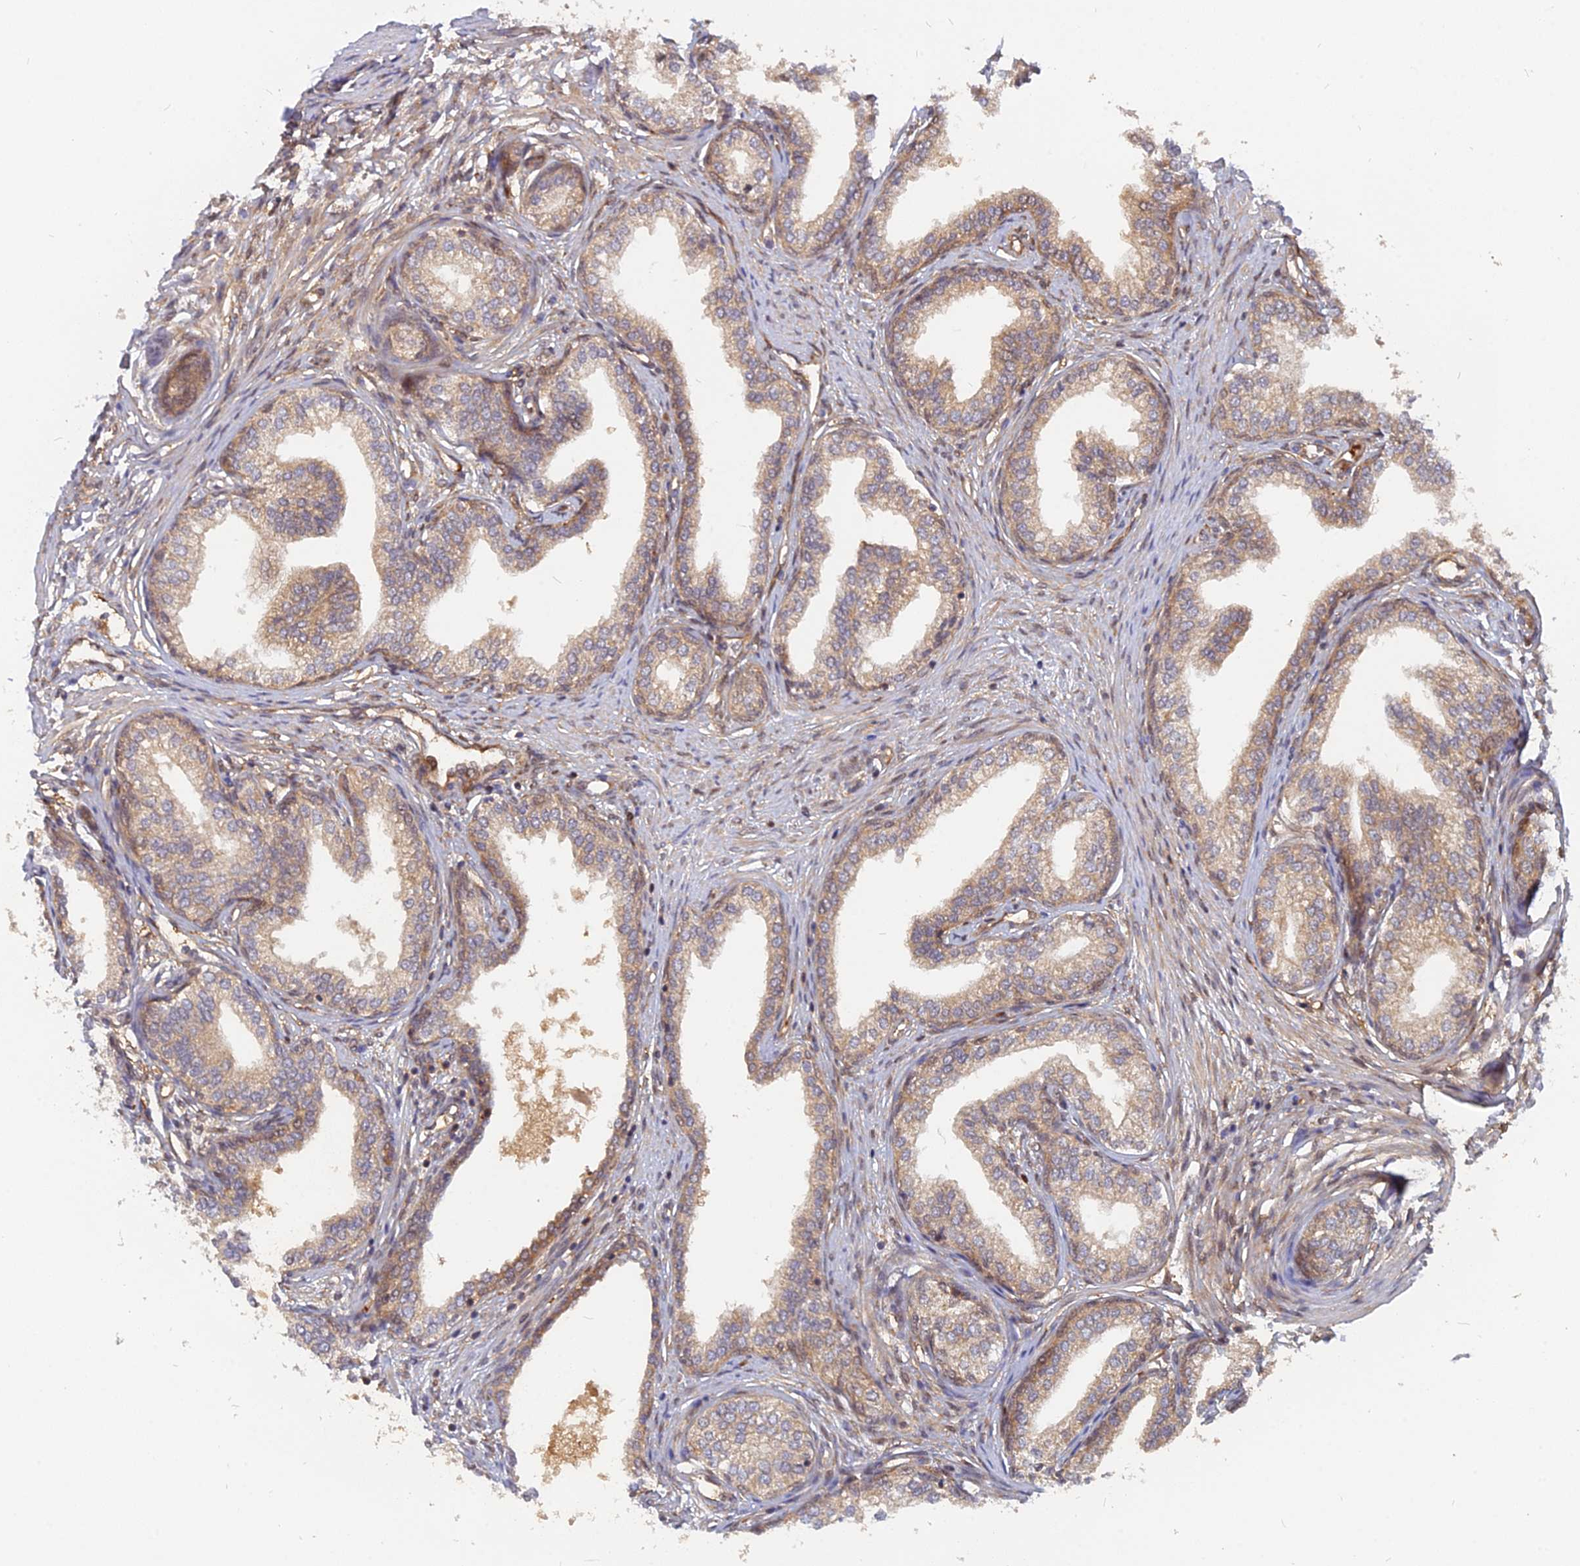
{"staining": {"intensity": "moderate", "quantity": ">75%", "location": "cytoplasmic/membranous"}, "tissue": "prostate cancer", "cell_type": "Tumor cells", "image_type": "cancer", "snomed": [{"axis": "morphology", "description": "Adenocarcinoma, High grade"}, {"axis": "topography", "description": "Prostate"}], "caption": "A photomicrograph showing moderate cytoplasmic/membranous positivity in approximately >75% of tumor cells in prostate cancer, as visualized by brown immunohistochemical staining.", "gene": "ARL2BP", "patient": {"sex": "male", "age": 63}}